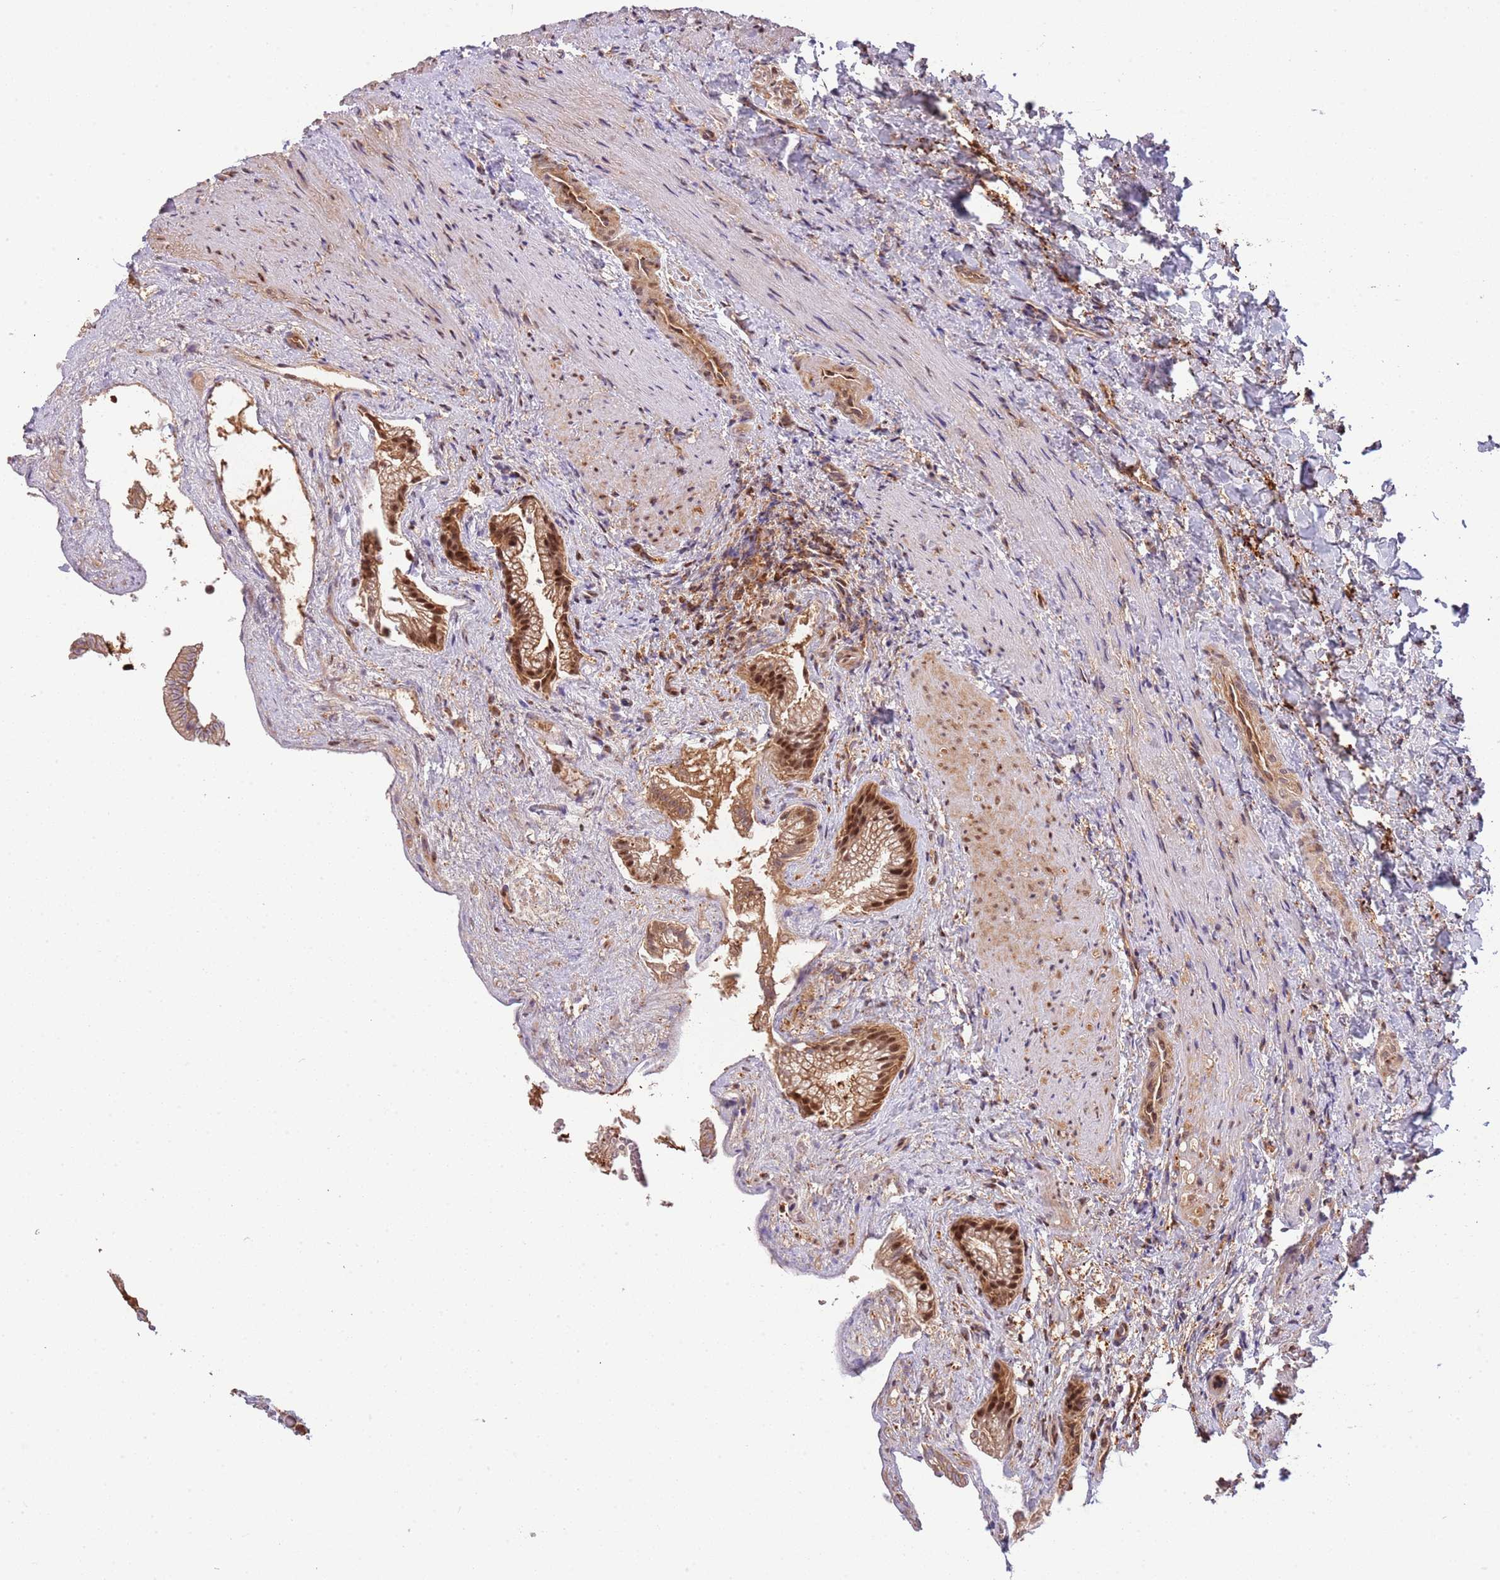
{"staining": {"intensity": "moderate", "quantity": ">75%", "location": "cytoplasmic/membranous,nuclear"}, "tissue": "gallbladder", "cell_type": "Glandular cells", "image_type": "normal", "snomed": [{"axis": "morphology", "description": "Normal tissue, NOS"}, {"axis": "morphology", "description": "Inflammation, NOS"}, {"axis": "topography", "description": "Gallbladder"}], "caption": "About >75% of glandular cells in normal human gallbladder display moderate cytoplasmic/membranous,nuclear protein positivity as visualized by brown immunohistochemical staining.", "gene": "PLSCR5", "patient": {"sex": "male", "age": 51}}